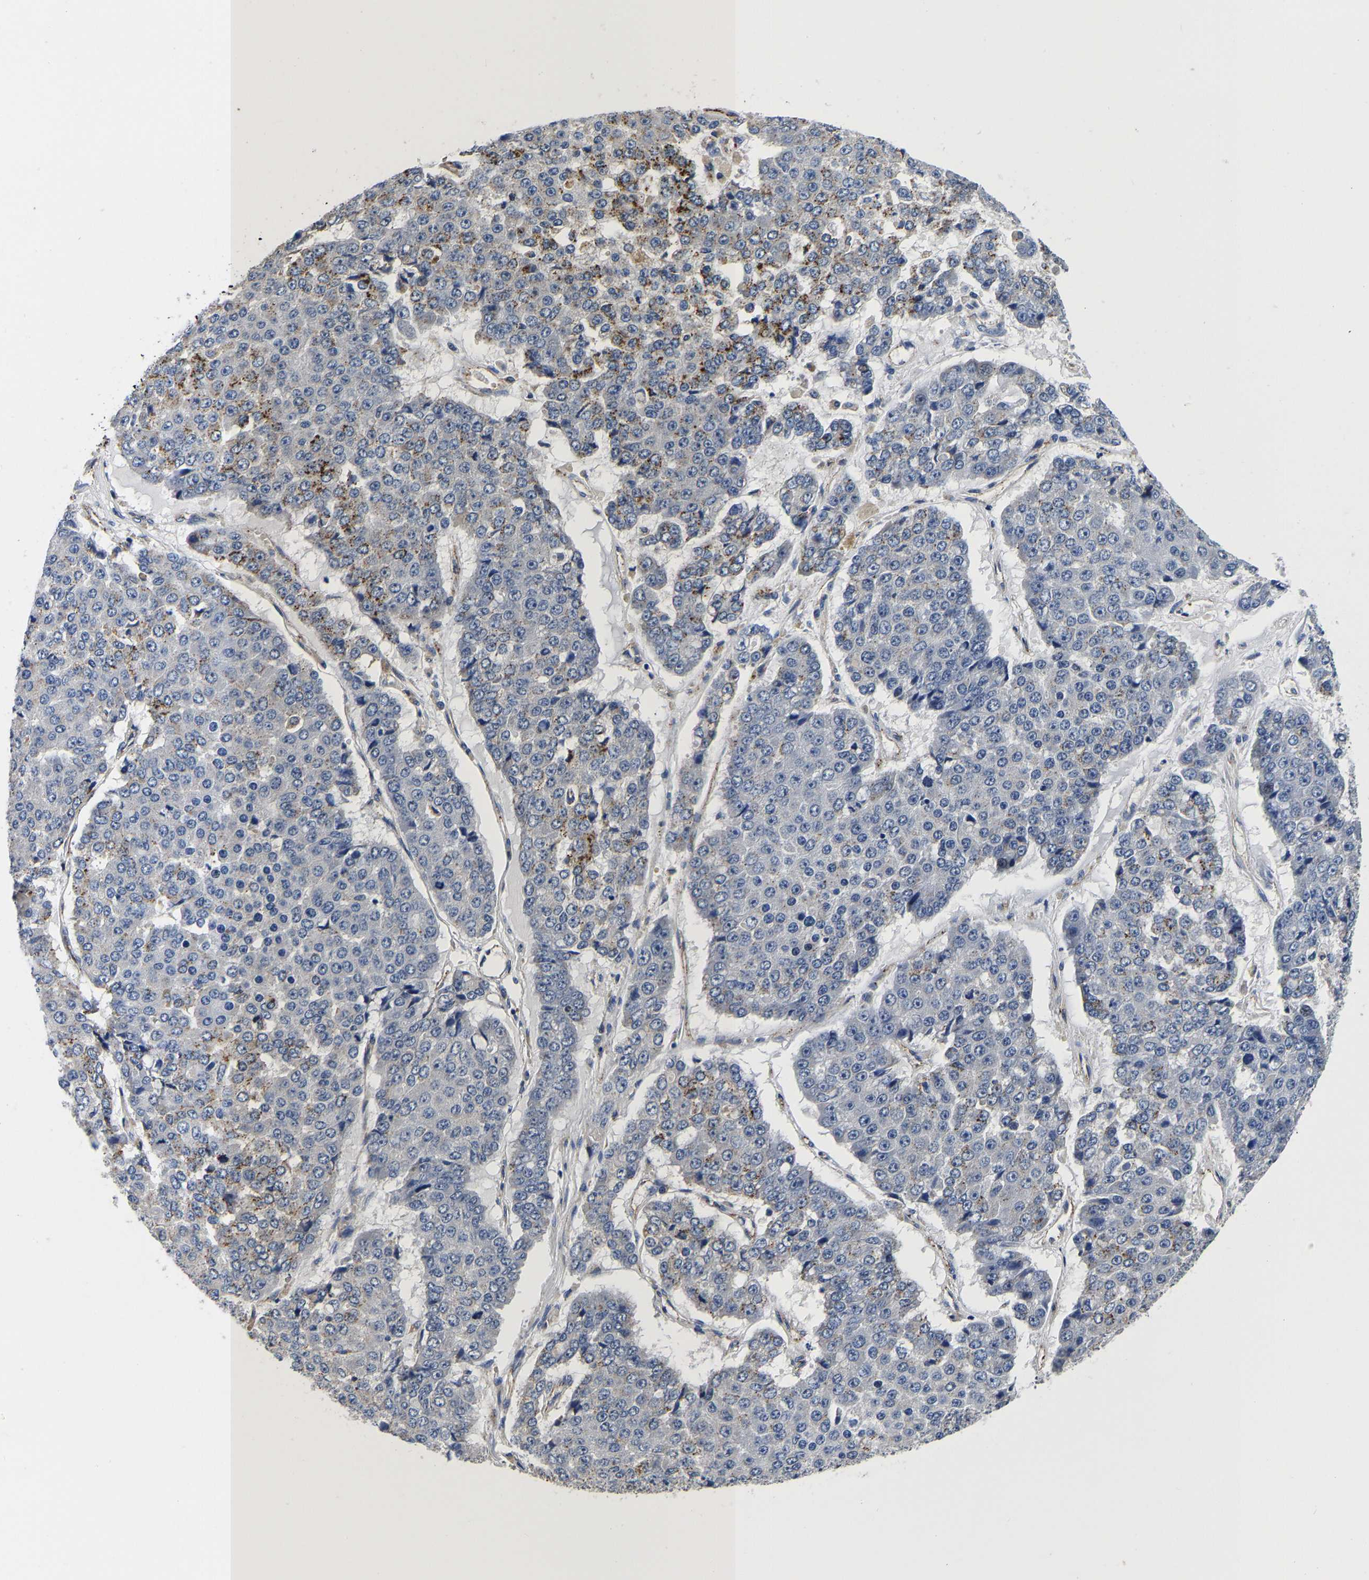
{"staining": {"intensity": "moderate", "quantity": "<25%", "location": "cytoplasmic/membranous"}, "tissue": "pancreatic cancer", "cell_type": "Tumor cells", "image_type": "cancer", "snomed": [{"axis": "morphology", "description": "Adenocarcinoma, NOS"}, {"axis": "topography", "description": "Pancreas"}], "caption": "Protein expression analysis of pancreatic cancer exhibits moderate cytoplasmic/membranous expression in approximately <25% of tumor cells.", "gene": "GRN", "patient": {"sex": "male", "age": 50}}